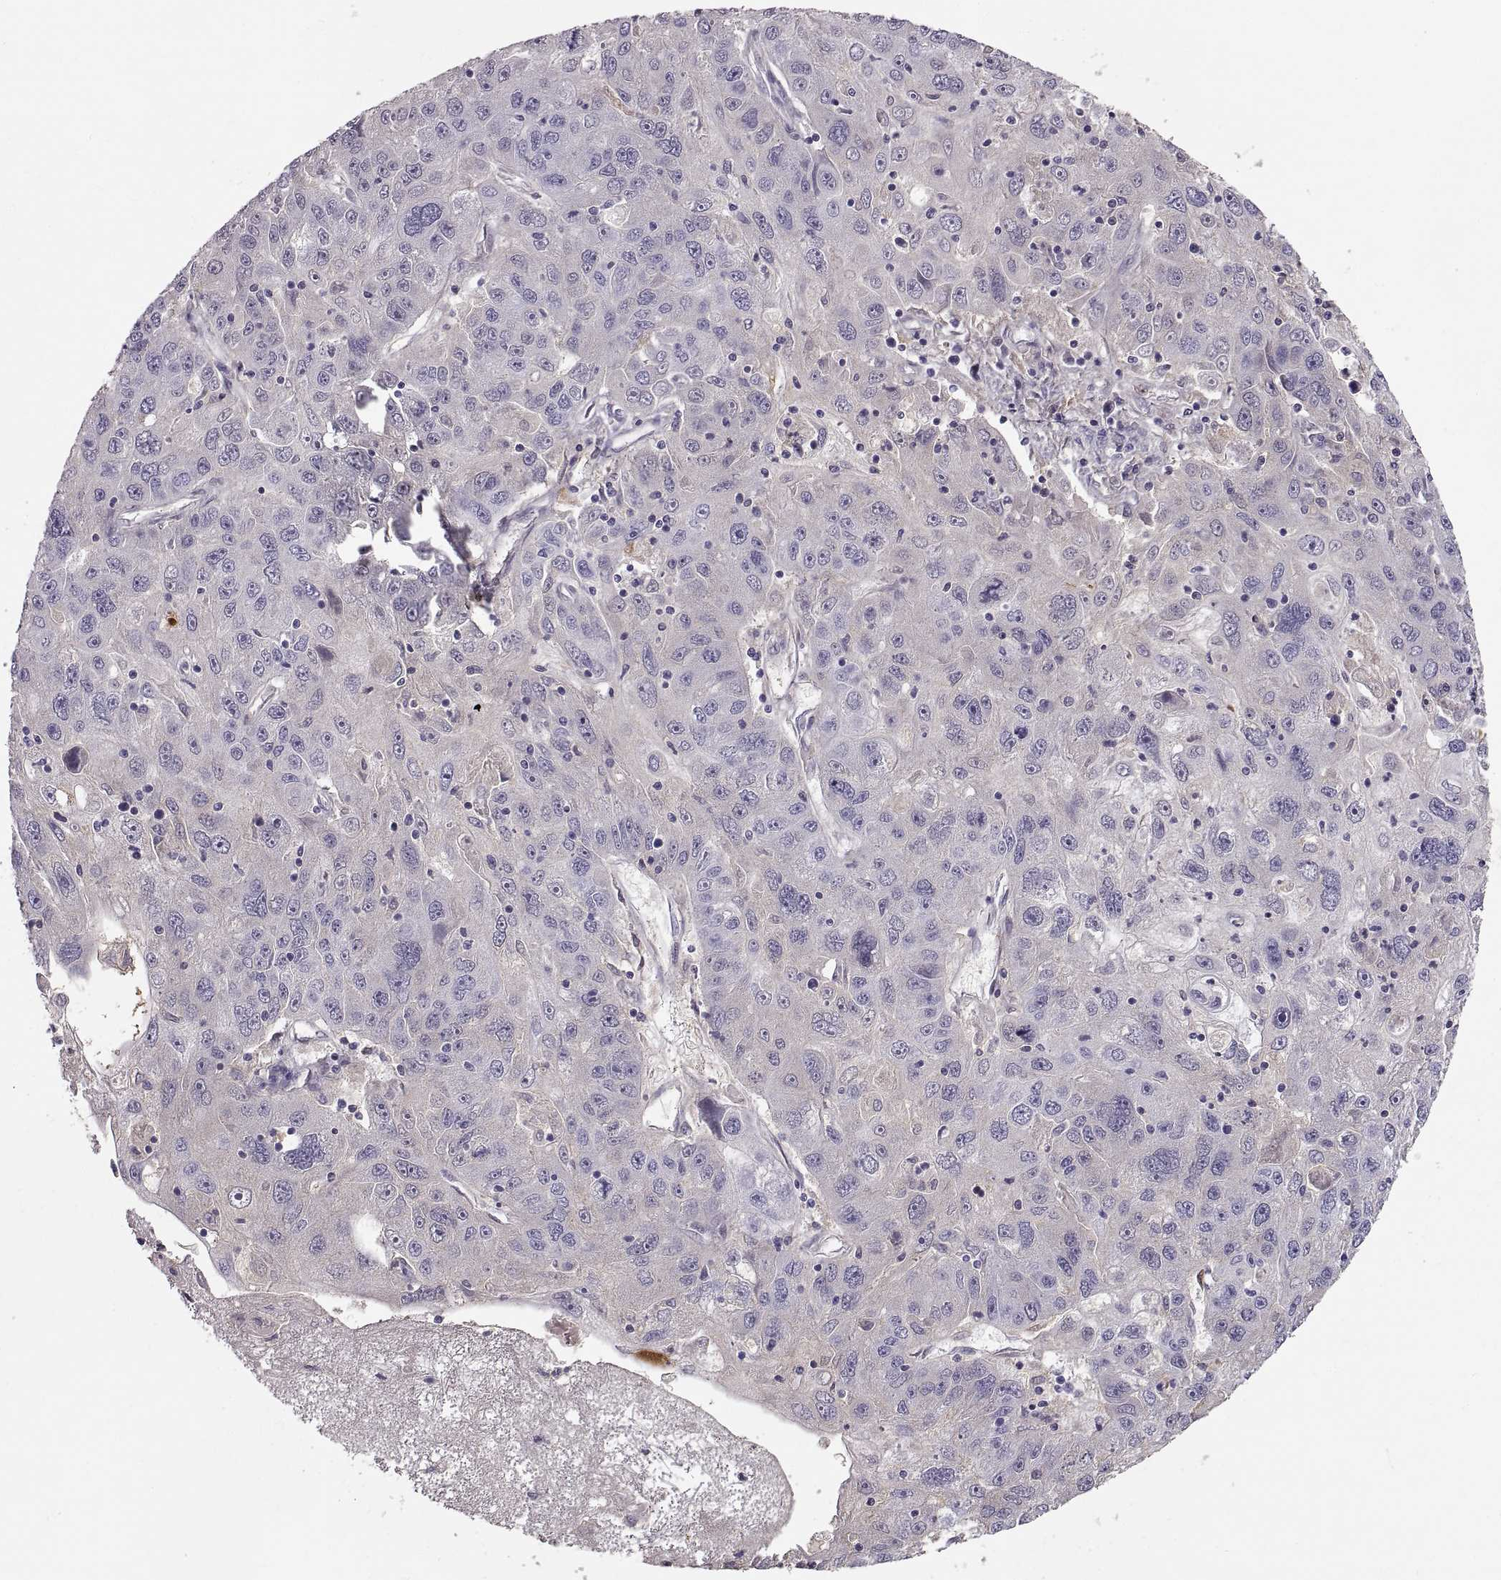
{"staining": {"intensity": "negative", "quantity": "none", "location": "none"}, "tissue": "stomach cancer", "cell_type": "Tumor cells", "image_type": "cancer", "snomed": [{"axis": "morphology", "description": "Adenocarcinoma, NOS"}, {"axis": "topography", "description": "Stomach"}], "caption": "There is no significant positivity in tumor cells of stomach adenocarcinoma.", "gene": "ADAM32", "patient": {"sex": "male", "age": 56}}